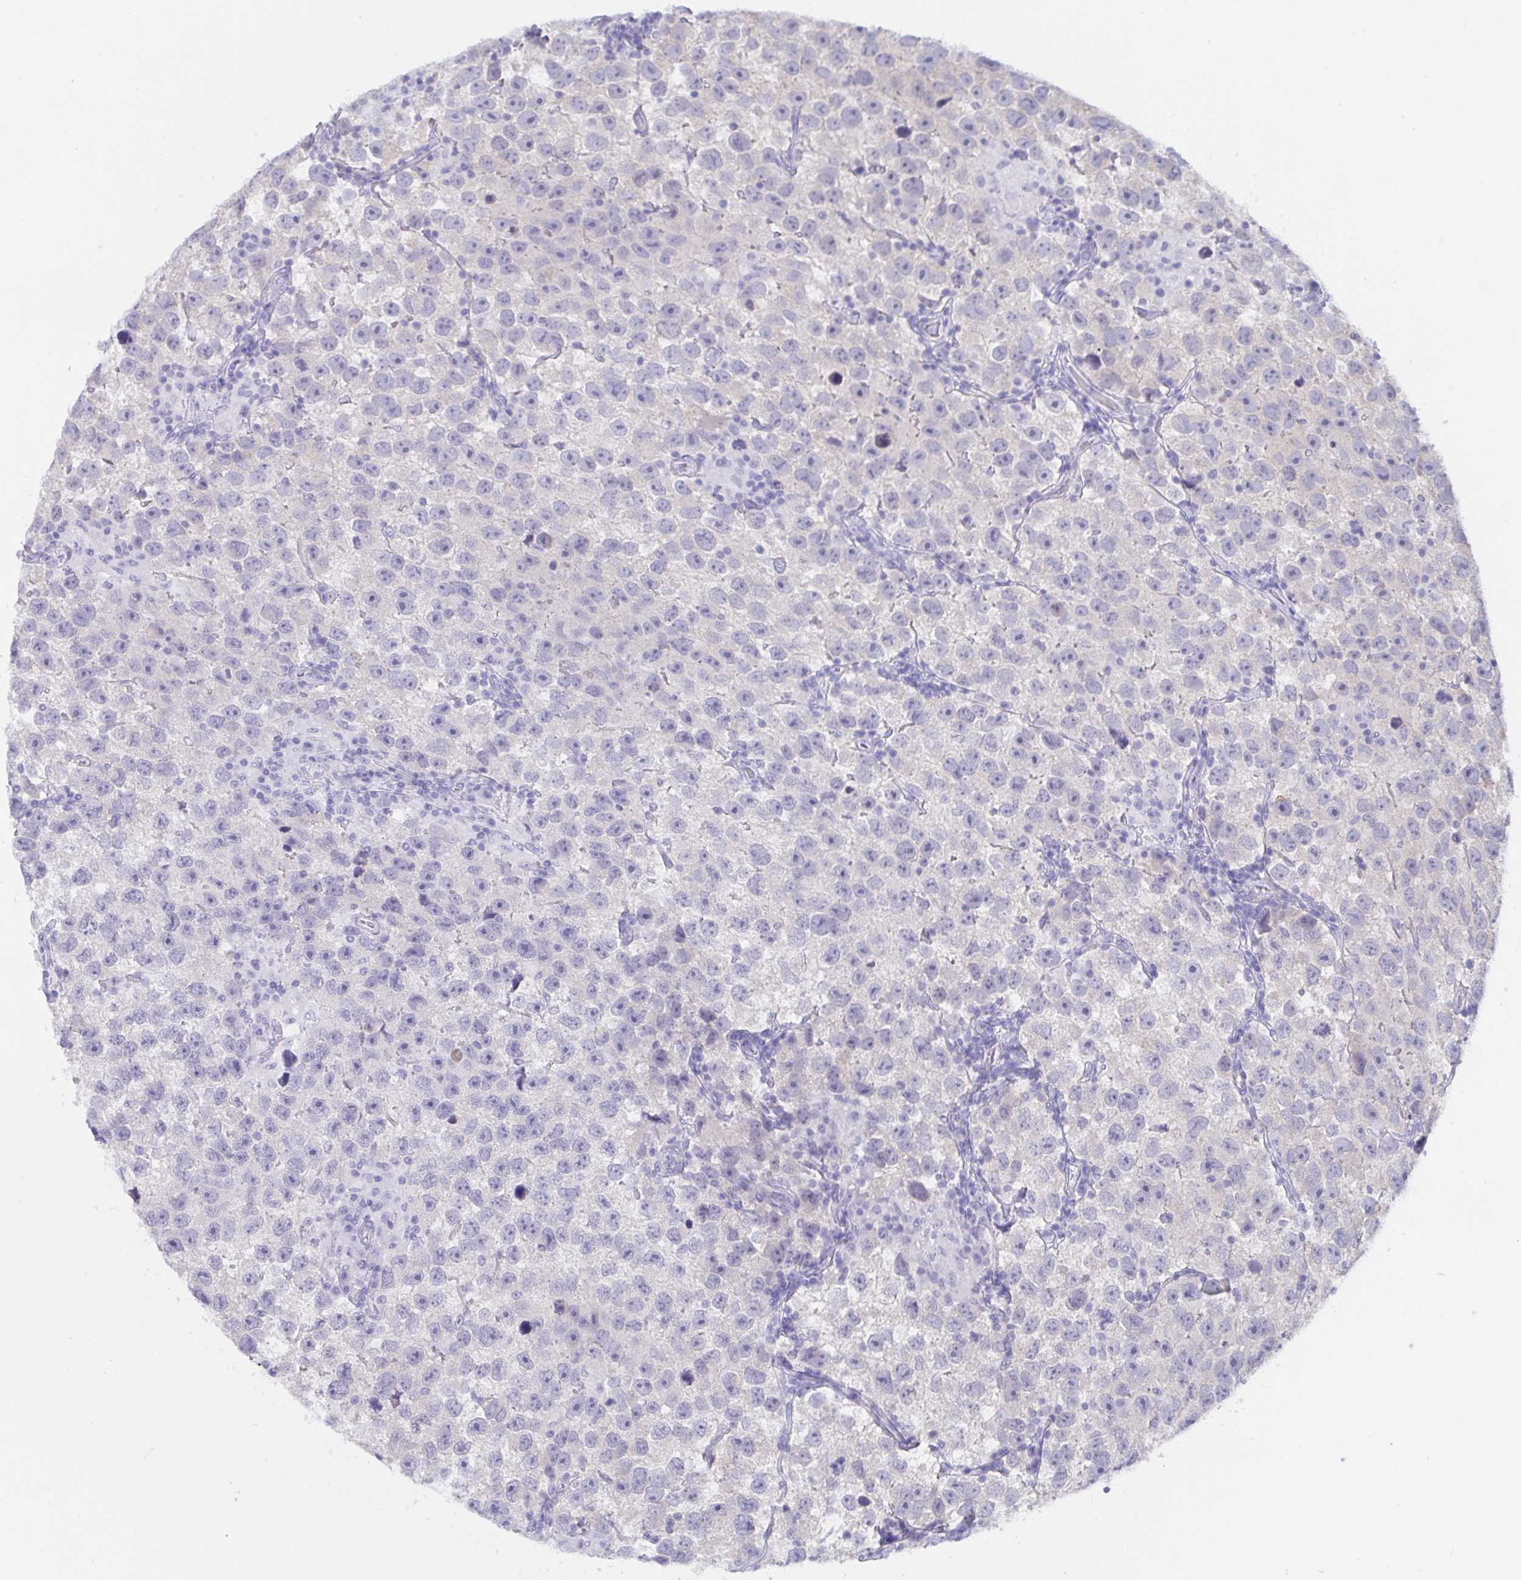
{"staining": {"intensity": "negative", "quantity": "none", "location": "none"}, "tissue": "testis cancer", "cell_type": "Tumor cells", "image_type": "cancer", "snomed": [{"axis": "morphology", "description": "Seminoma, NOS"}, {"axis": "topography", "description": "Testis"}], "caption": "There is no significant positivity in tumor cells of testis cancer (seminoma).", "gene": "TEX12", "patient": {"sex": "male", "age": 26}}